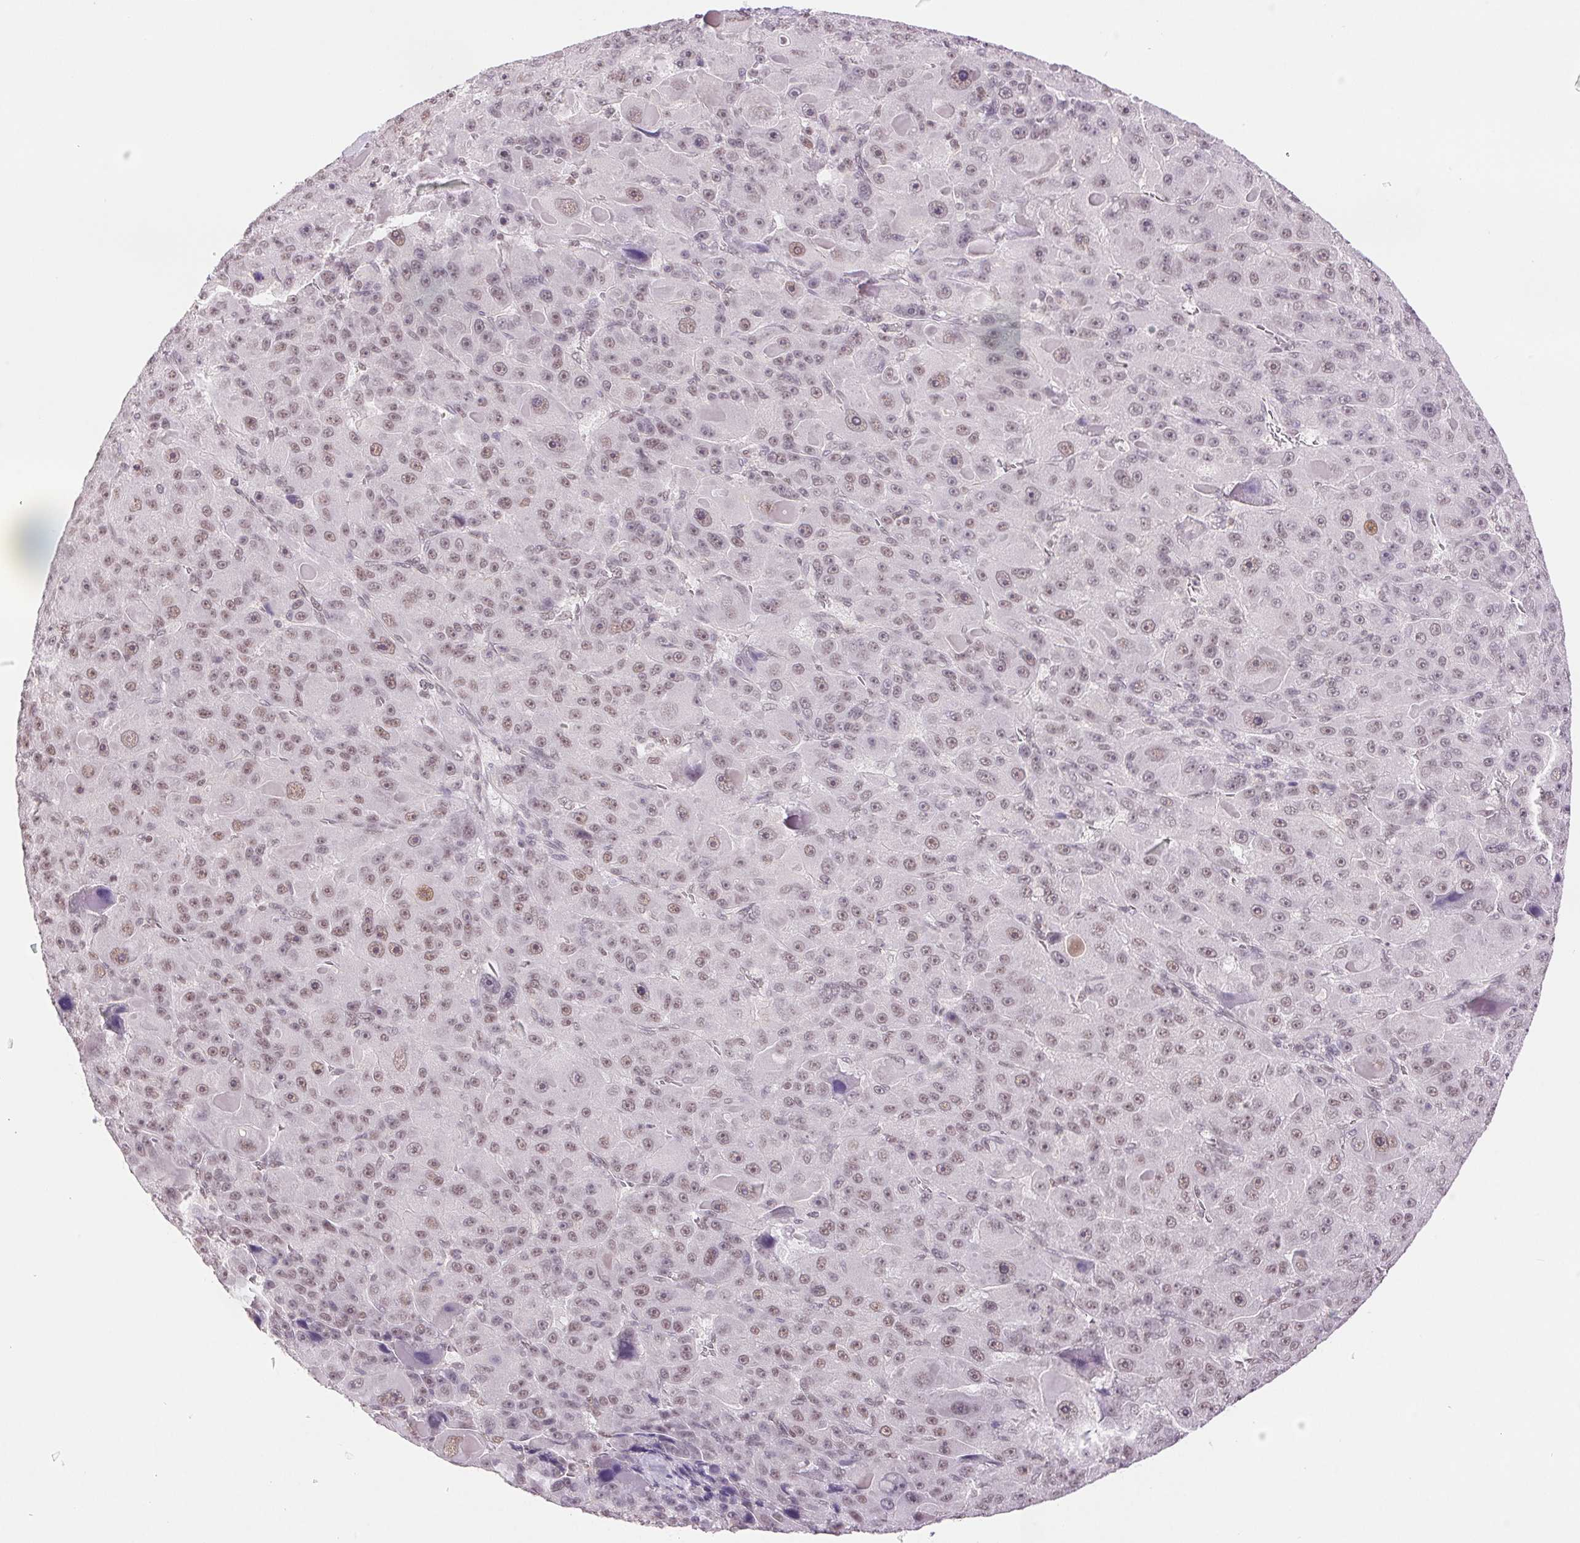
{"staining": {"intensity": "weak", "quantity": "25%-75%", "location": "nuclear"}, "tissue": "liver cancer", "cell_type": "Tumor cells", "image_type": "cancer", "snomed": [{"axis": "morphology", "description": "Carcinoma, Hepatocellular, NOS"}, {"axis": "topography", "description": "Liver"}], "caption": "Immunohistochemistry (IHC) photomicrograph of liver cancer stained for a protein (brown), which reveals low levels of weak nuclear staining in about 25%-75% of tumor cells.", "gene": "RPRD1B", "patient": {"sex": "male", "age": 76}}